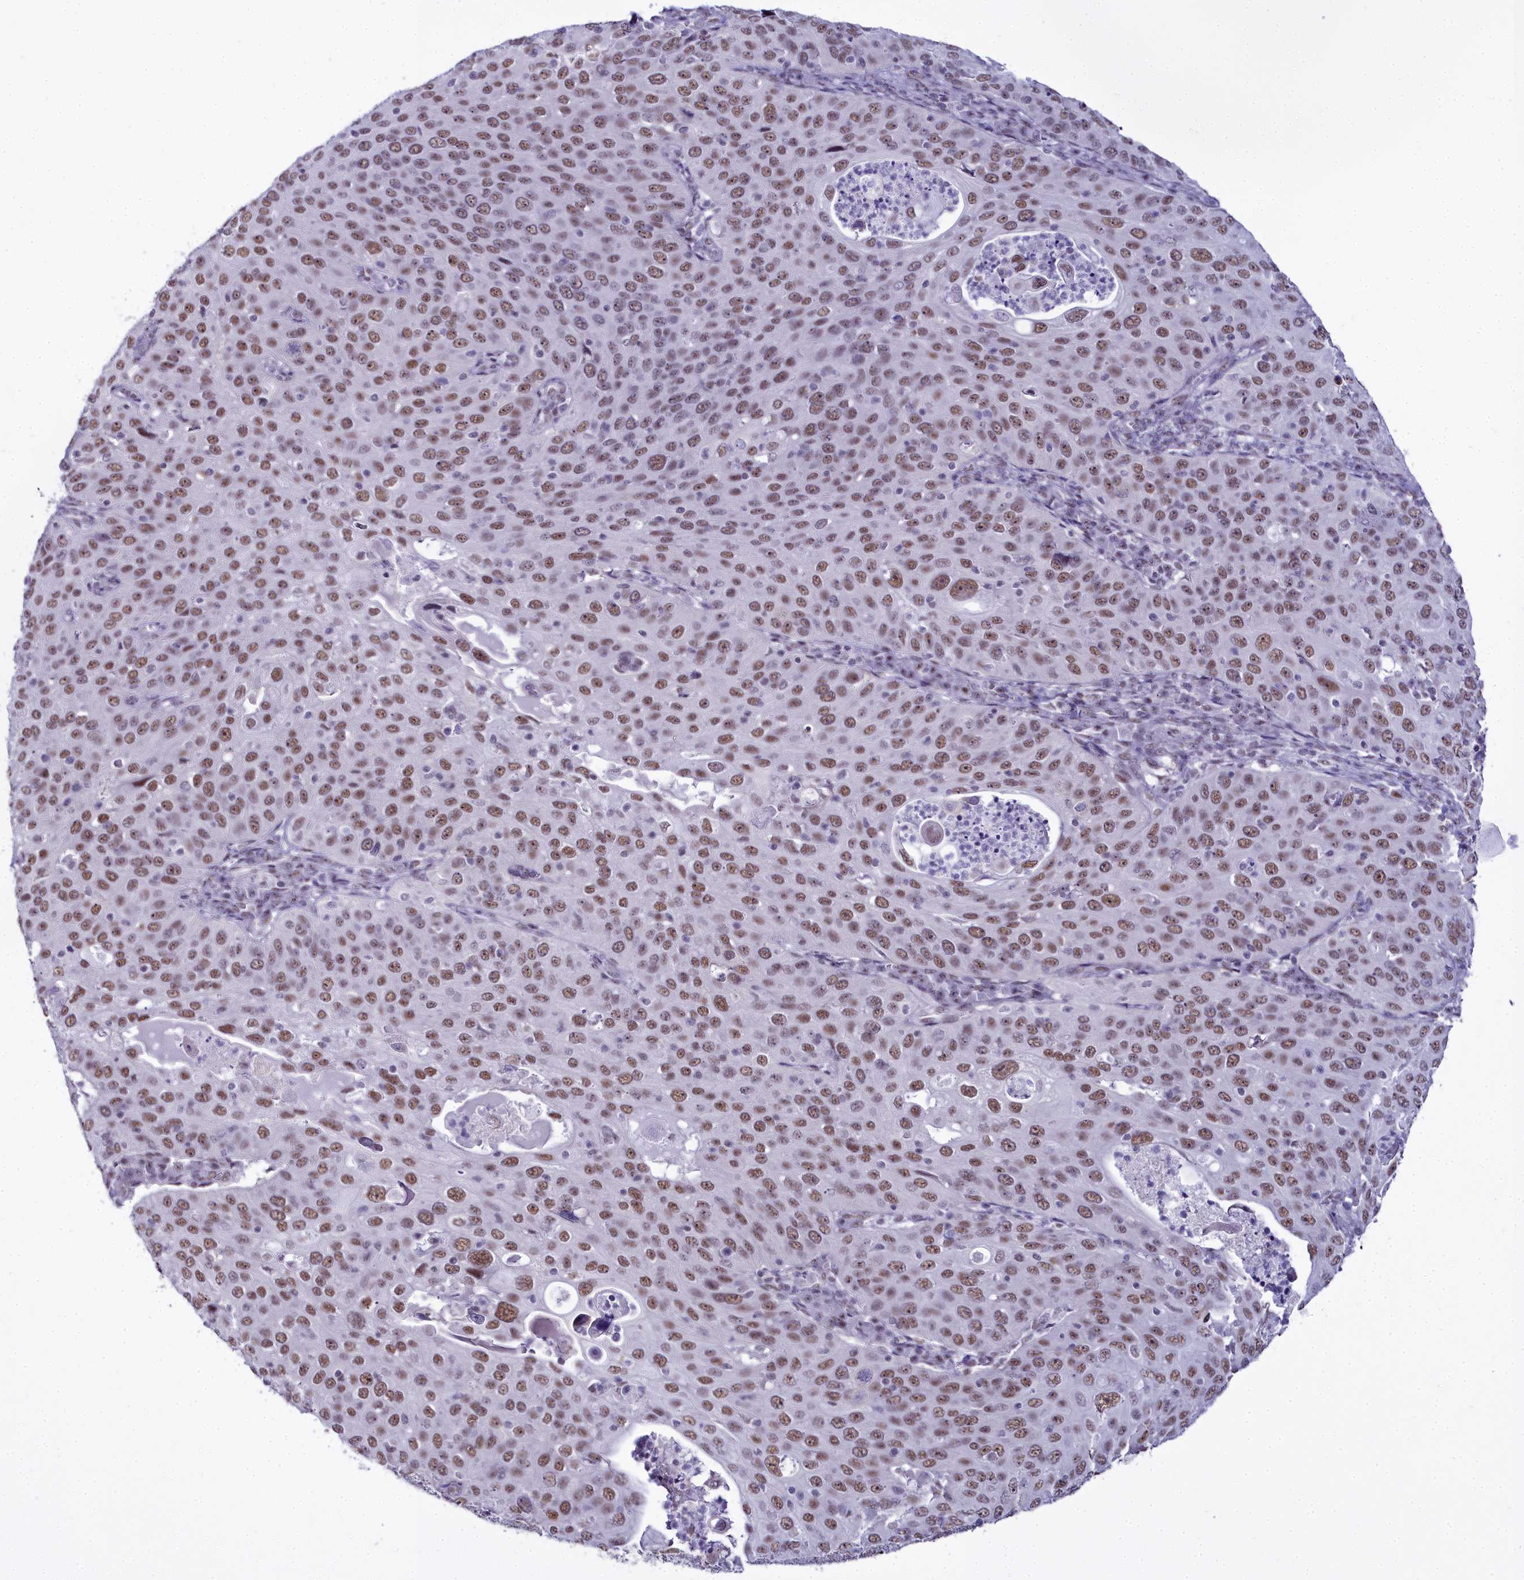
{"staining": {"intensity": "moderate", "quantity": ">75%", "location": "nuclear"}, "tissue": "cervical cancer", "cell_type": "Tumor cells", "image_type": "cancer", "snomed": [{"axis": "morphology", "description": "Squamous cell carcinoma, NOS"}, {"axis": "topography", "description": "Cervix"}], "caption": "Human cervical squamous cell carcinoma stained with a protein marker exhibits moderate staining in tumor cells.", "gene": "RBM12", "patient": {"sex": "female", "age": 36}}